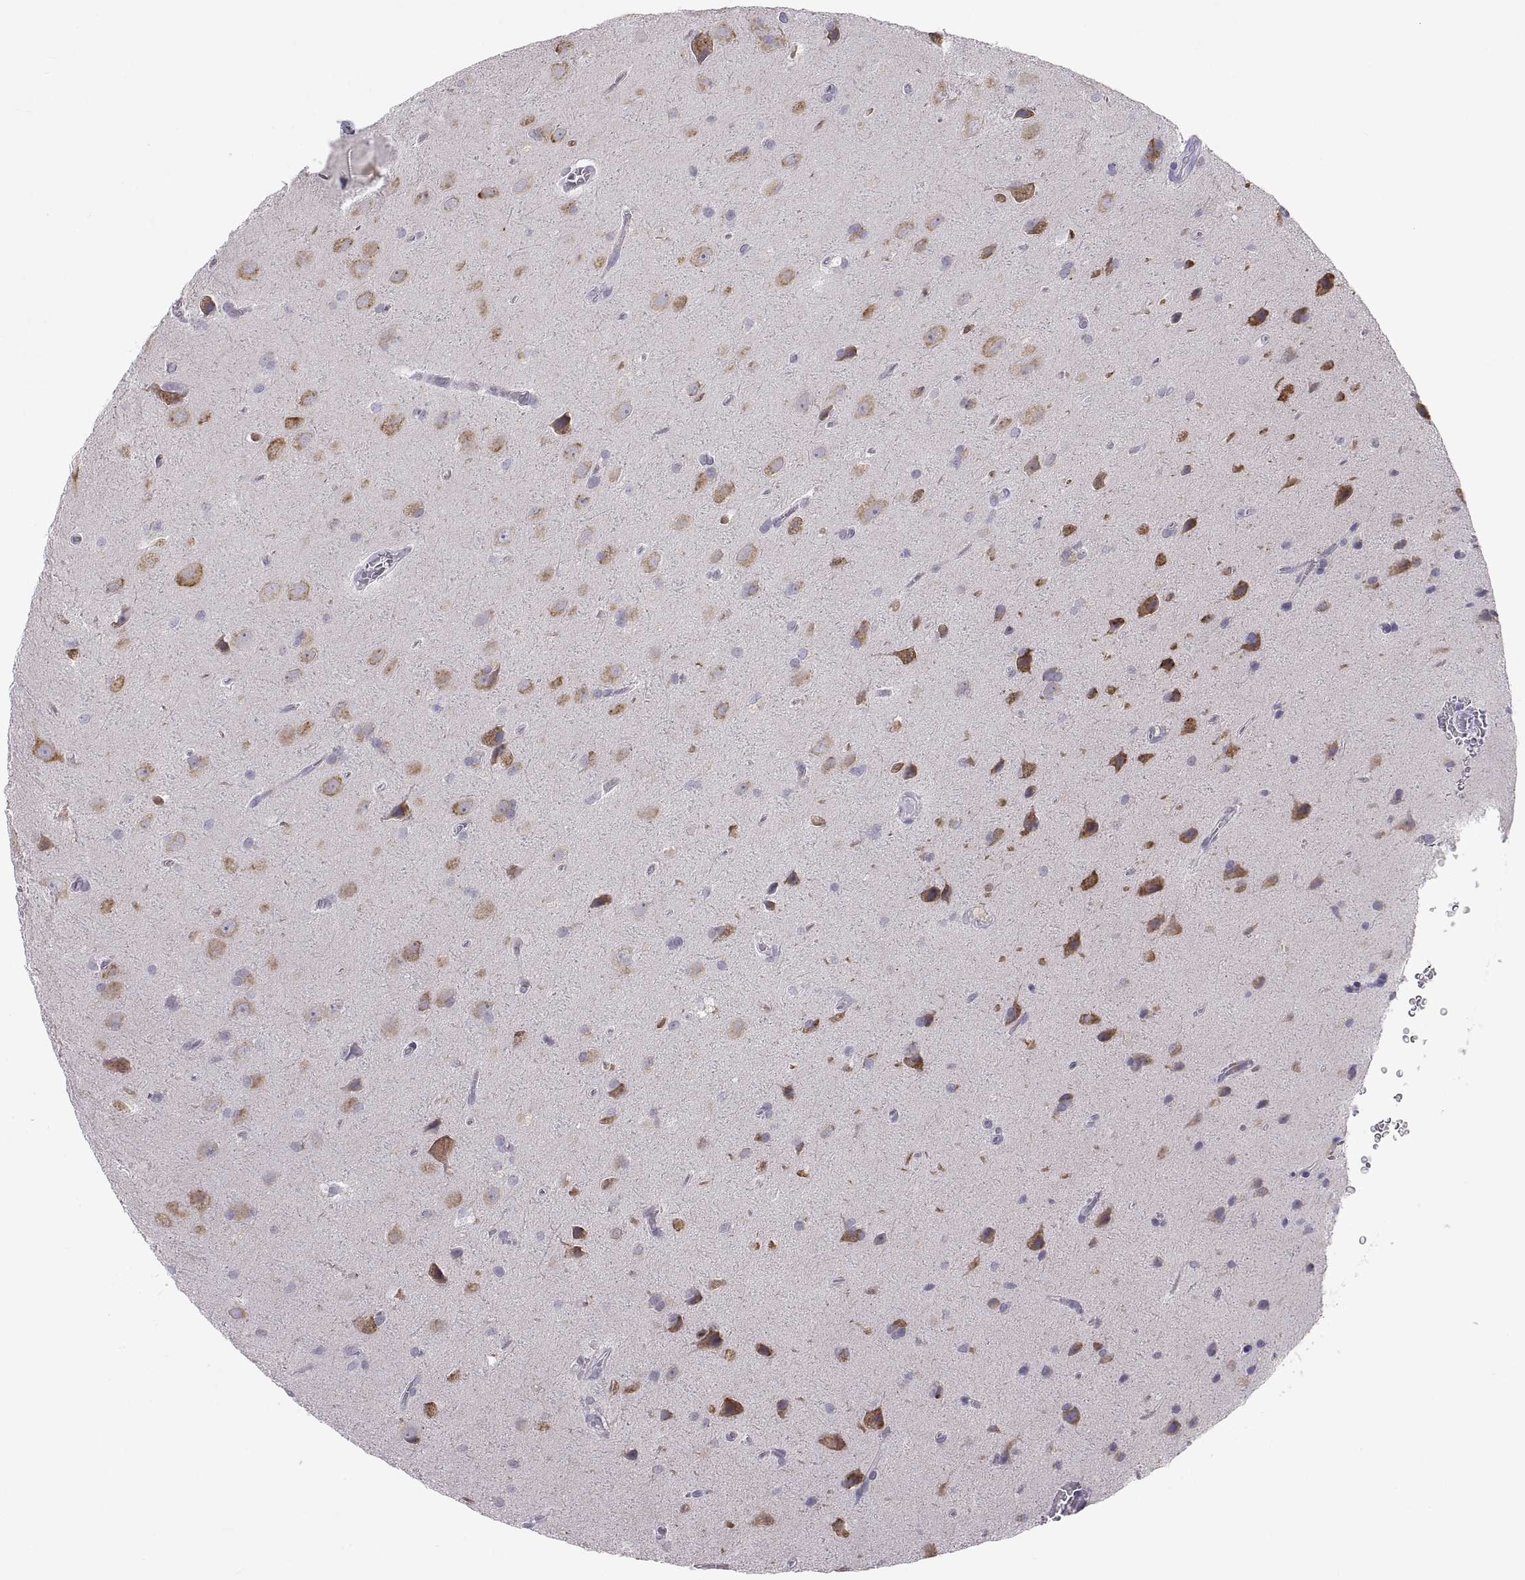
{"staining": {"intensity": "negative", "quantity": "none", "location": "none"}, "tissue": "glioma", "cell_type": "Tumor cells", "image_type": "cancer", "snomed": [{"axis": "morphology", "description": "Glioma, malignant, Low grade"}, {"axis": "topography", "description": "Brain"}], "caption": "Immunohistochemistry of human malignant glioma (low-grade) reveals no expression in tumor cells.", "gene": "ERO1A", "patient": {"sex": "male", "age": 58}}